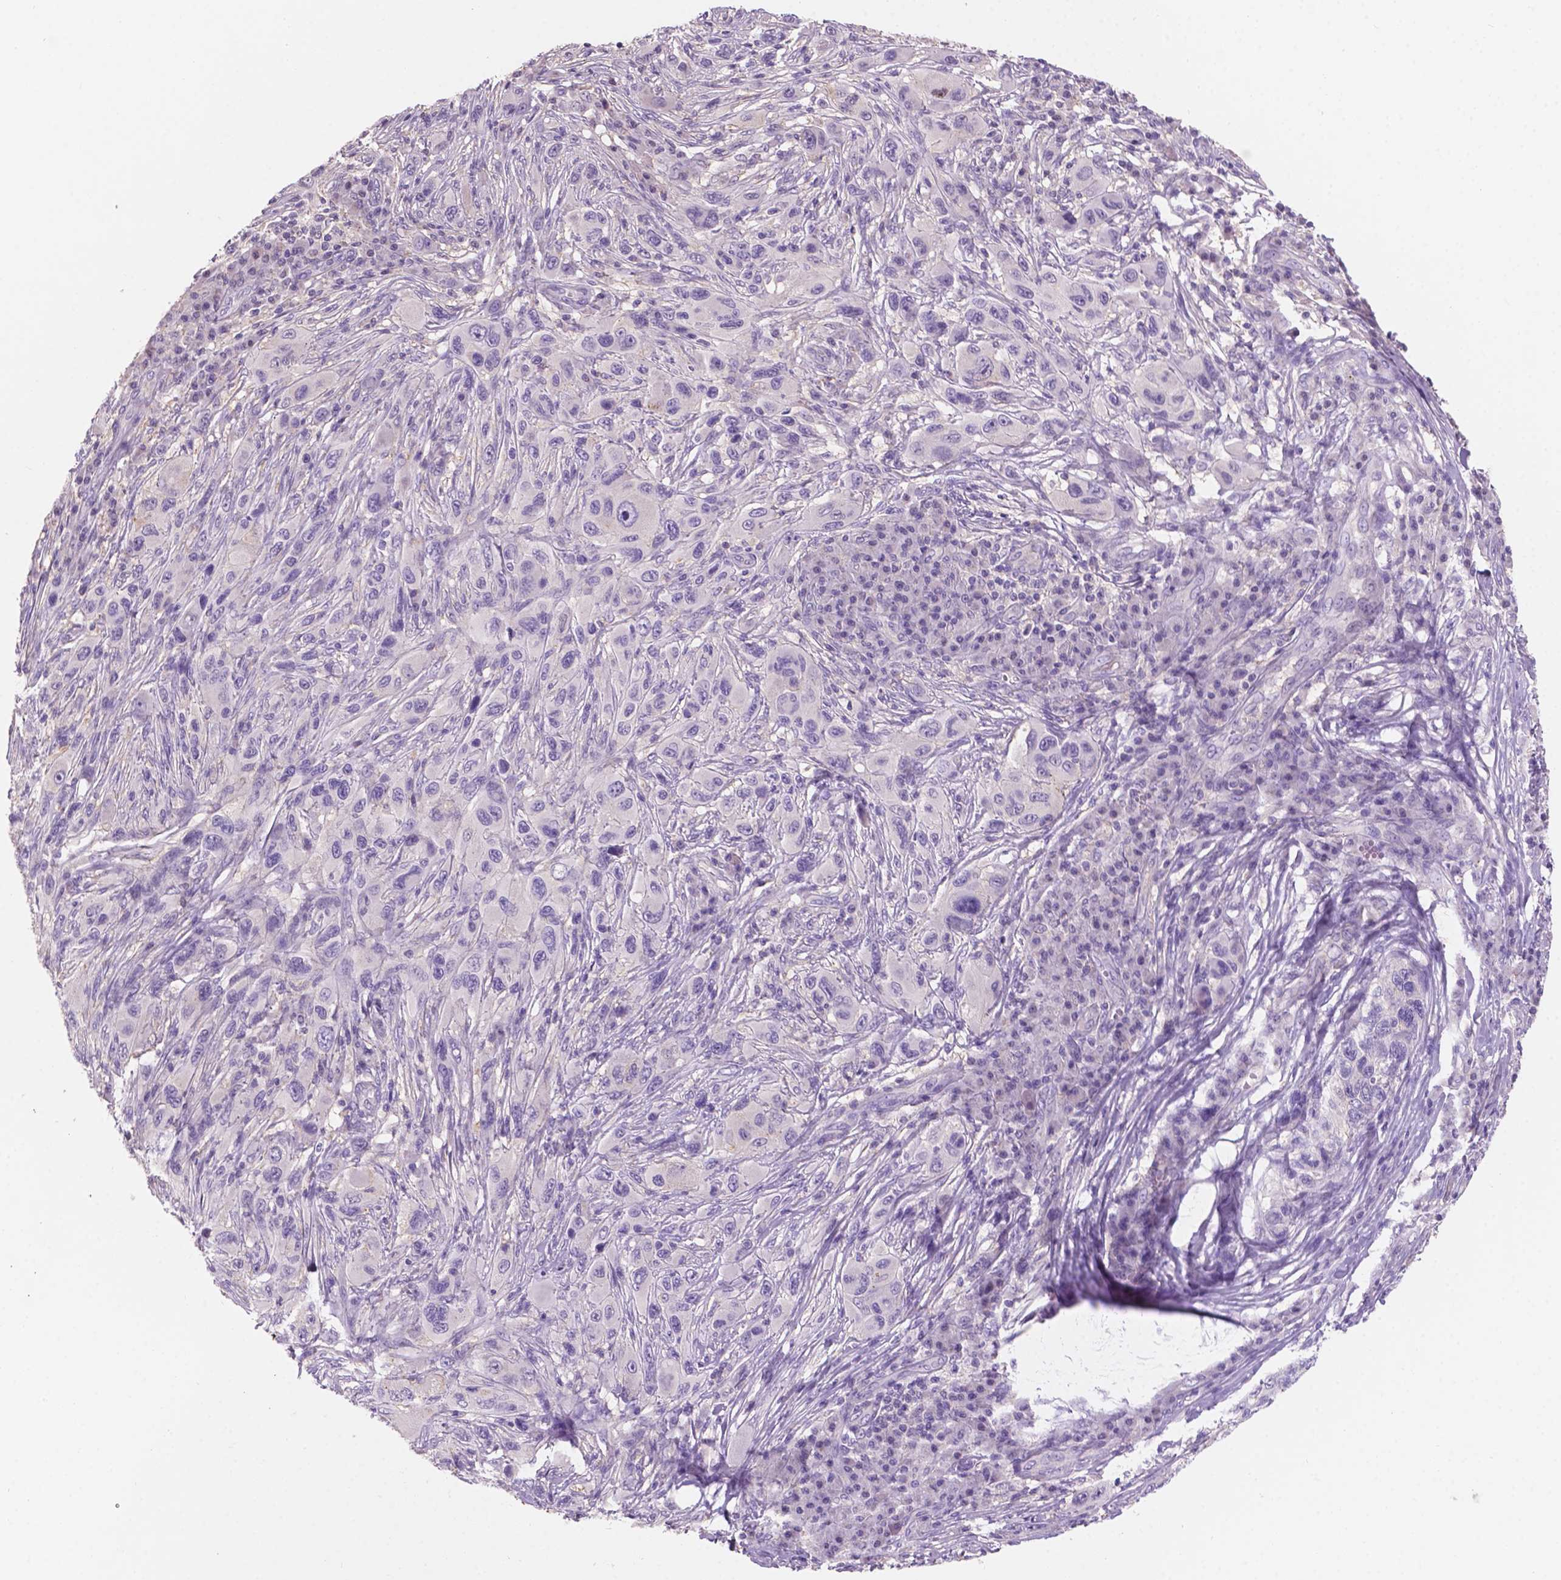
{"staining": {"intensity": "negative", "quantity": "none", "location": "none"}, "tissue": "melanoma", "cell_type": "Tumor cells", "image_type": "cancer", "snomed": [{"axis": "morphology", "description": "Malignant melanoma, NOS"}, {"axis": "topography", "description": "Skin"}], "caption": "Histopathology image shows no protein staining in tumor cells of malignant melanoma tissue.", "gene": "SBSN", "patient": {"sex": "male", "age": 53}}